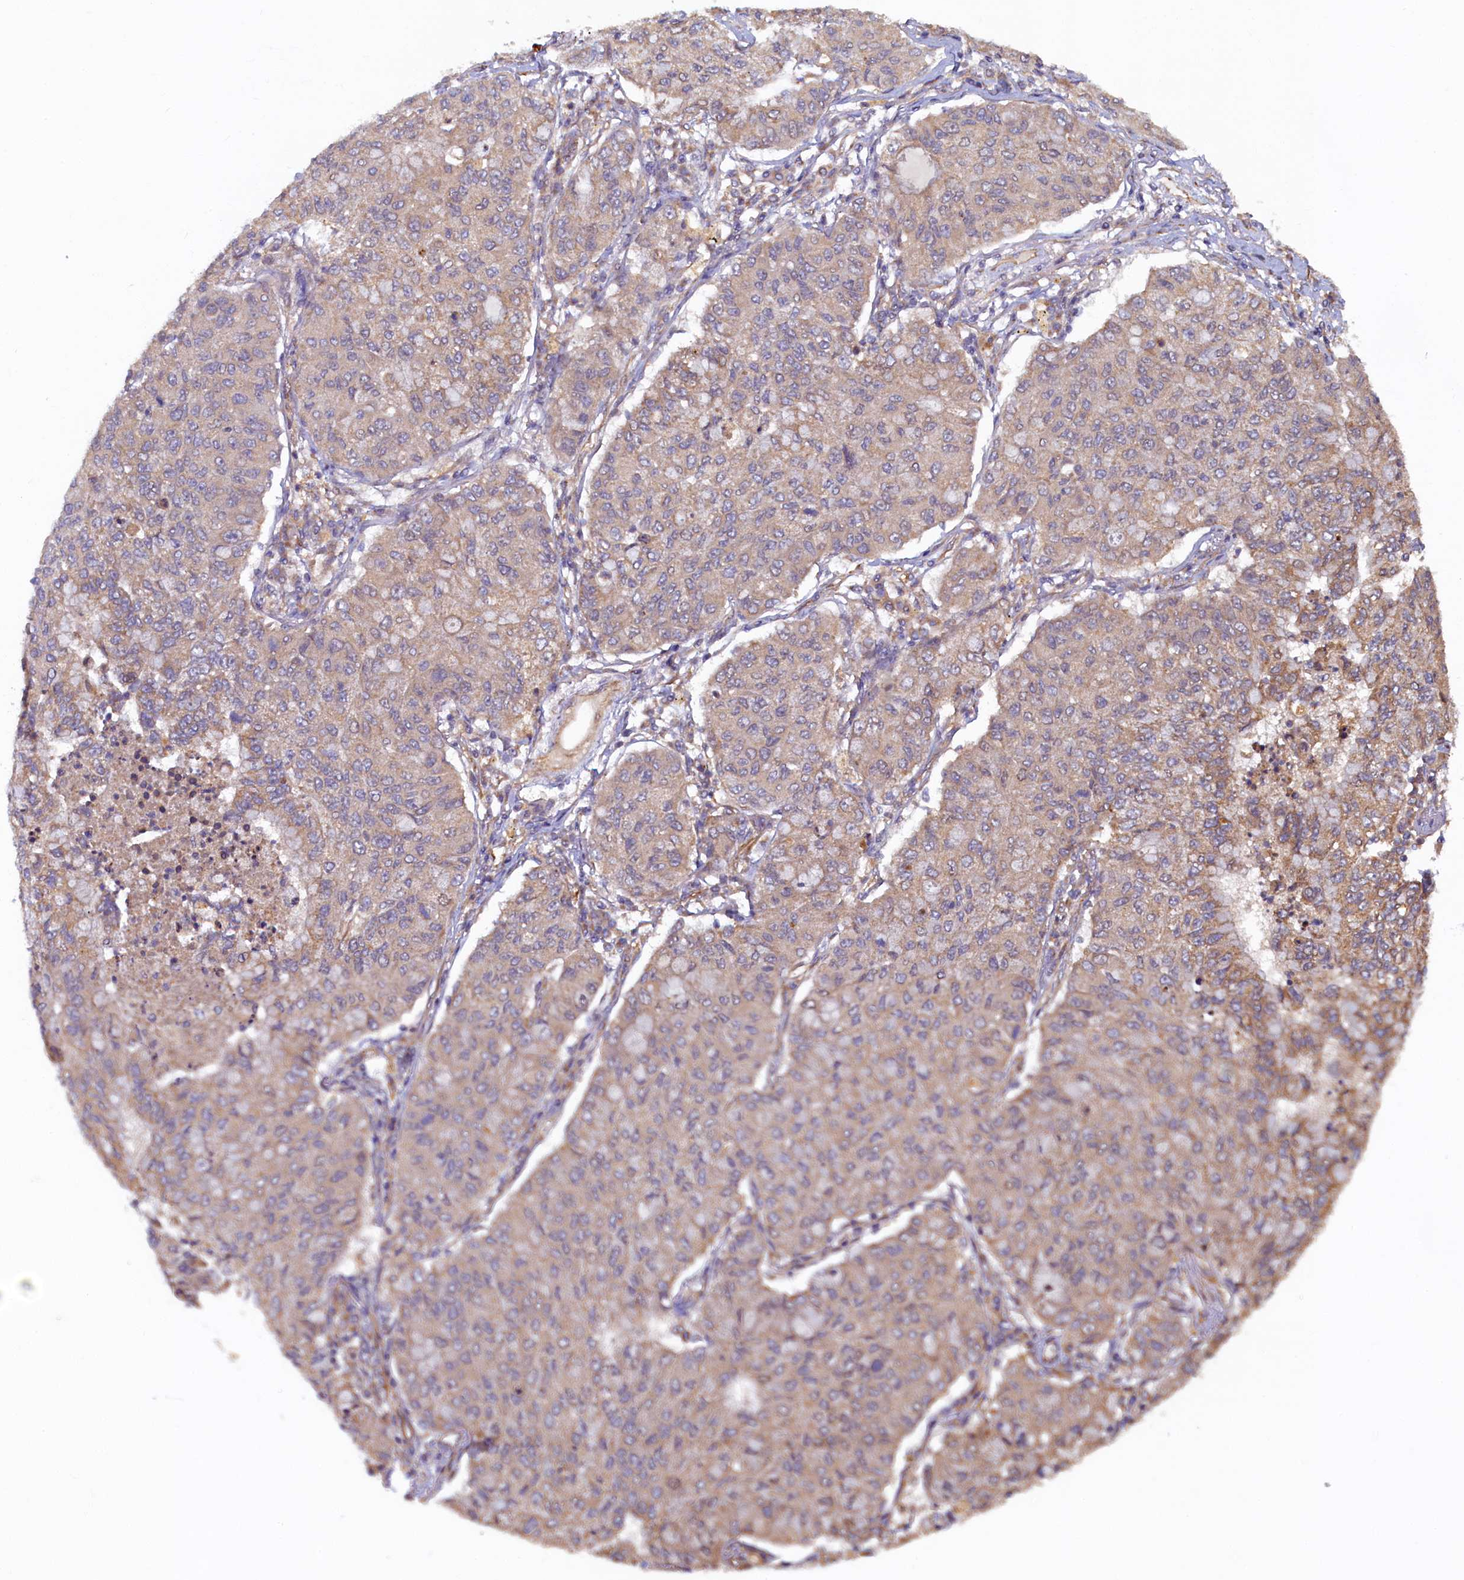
{"staining": {"intensity": "weak", "quantity": "25%-75%", "location": "cytoplasmic/membranous"}, "tissue": "lung cancer", "cell_type": "Tumor cells", "image_type": "cancer", "snomed": [{"axis": "morphology", "description": "Squamous cell carcinoma, NOS"}, {"axis": "topography", "description": "Lung"}], "caption": "Lung squamous cell carcinoma was stained to show a protein in brown. There is low levels of weak cytoplasmic/membranous positivity in about 25%-75% of tumor cells.", "gene": "STX12", "patient": {"sex": "male", "age": 74}}